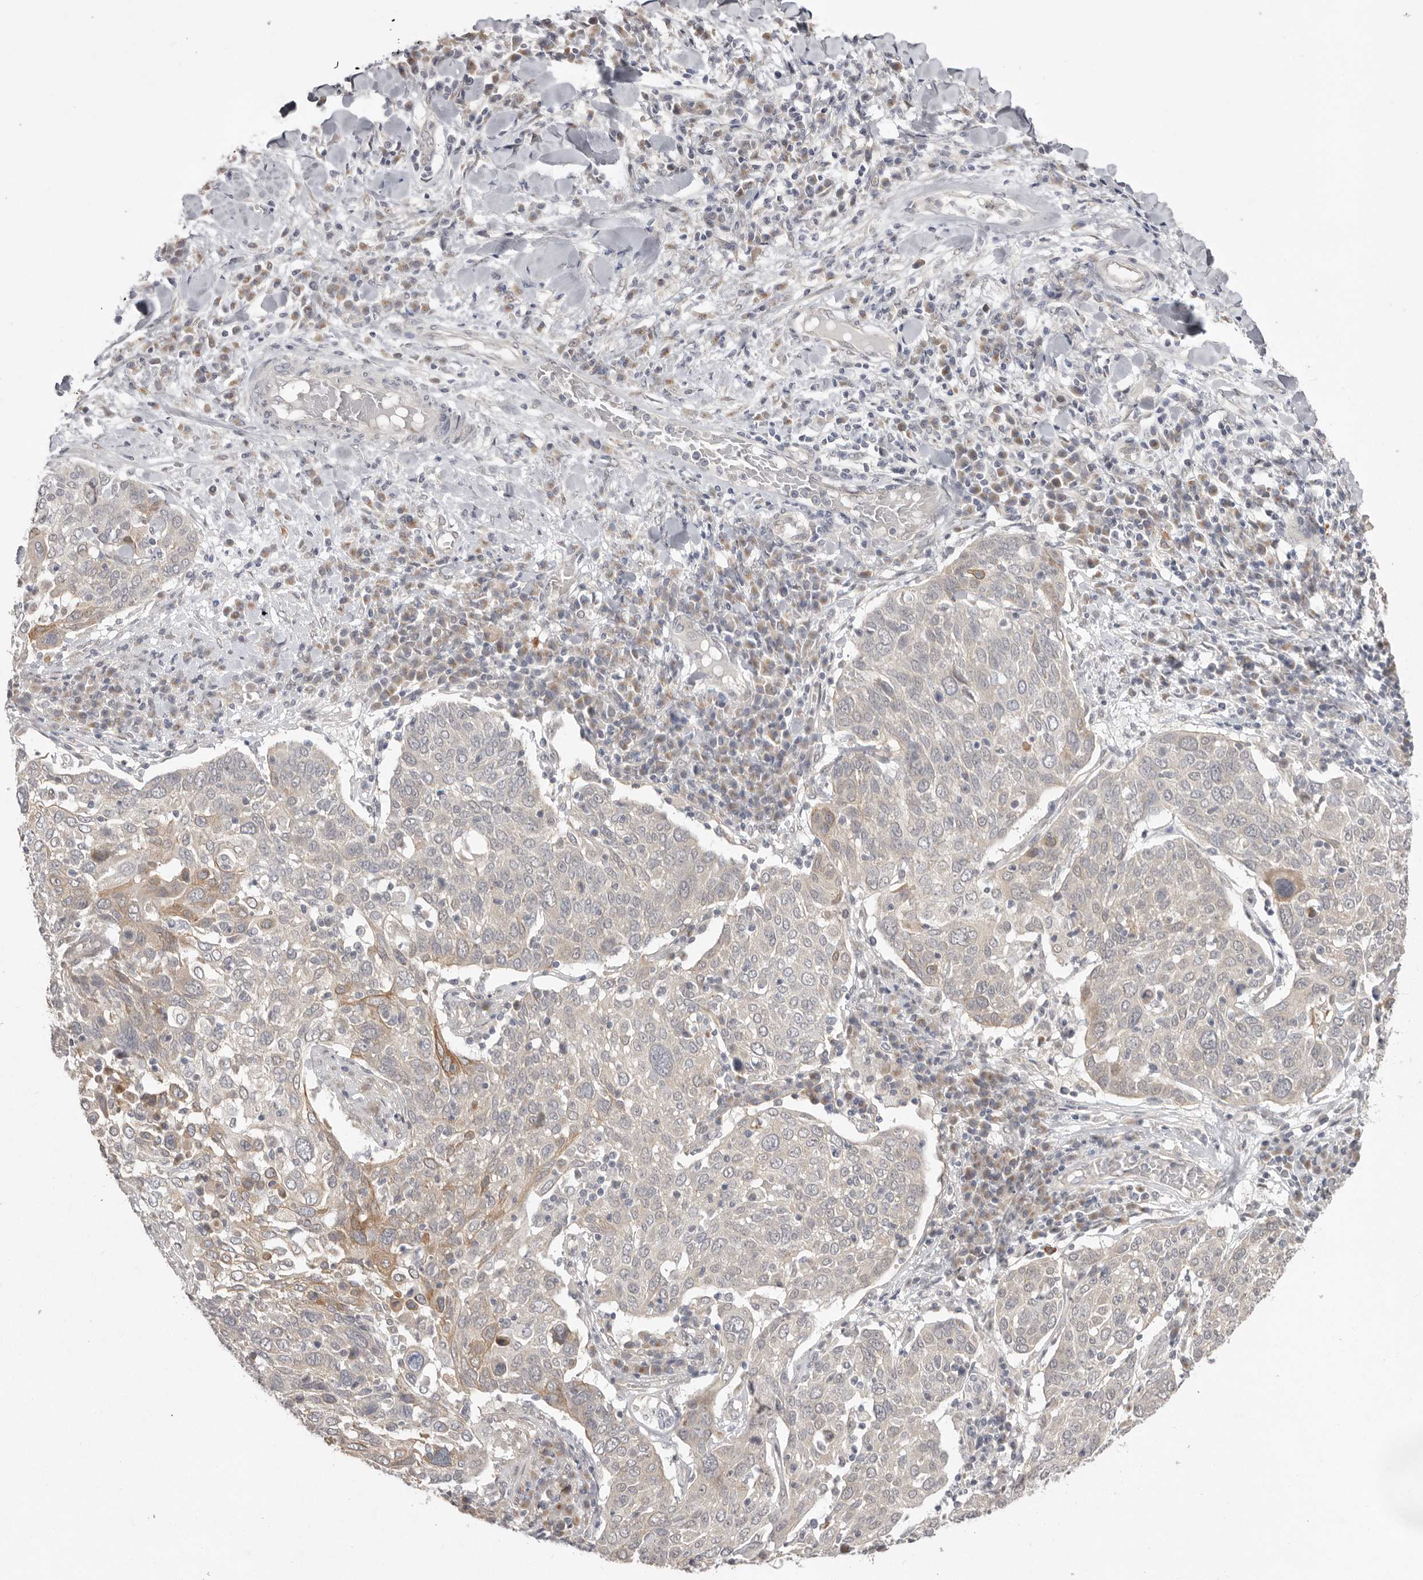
{"staining": {"intensity": "moderate", "quantity": "<25%", "location": "cytoplasmic/membranous"}, "tissue": "lung cancer", "cell_type": "Tumor cells", "image_type": "cancer", "snomed": [{"axis": "morphology", "description": "Squamous cell carcinoma, NOS"}, {"axis": "topography", "description": "Lung"}], "caption": "The immunohistochemical stain shows moderate cytoplasmic/membranous staining in tumor cells of lung cancer (squamous cell carcinoma) tissue.", "gene": "NSUN4", "patient": {"sex": "male", "age": 65}}